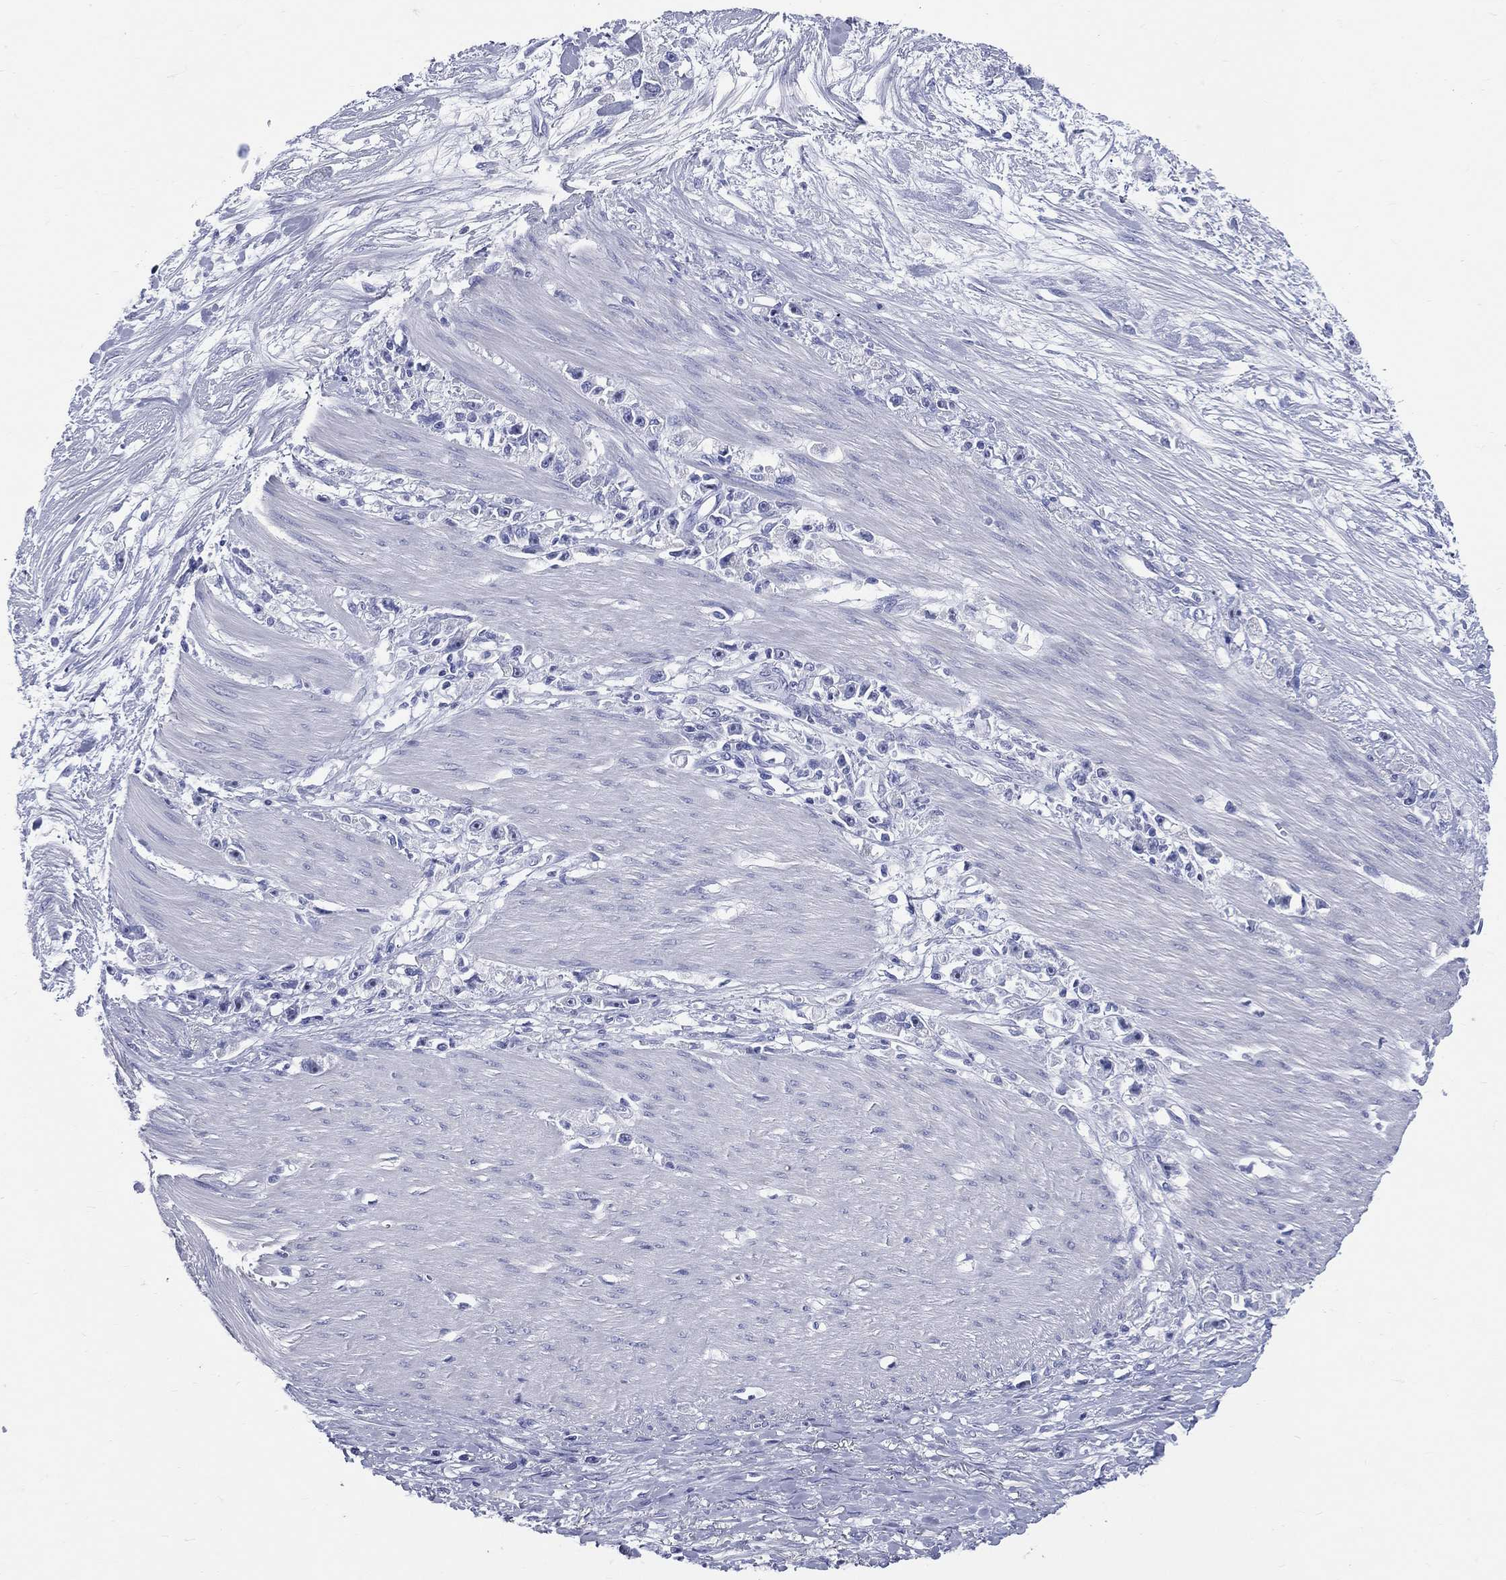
{"staining": {"intensity": "negative", "quantity": "none", "location": "none"}, "tissue": "stomach cancer", "cell_type": "Tumor cells", "image_type": "cancer", "snomed": [{"axis": "morphology", "description": "Adenocarcinoma, NOS"}, {"axis": "topography", "description": "Stomach"}], "caption": "Tumor cells are negative for protein expression in human adenocarcinoma (stomach). (Immunohistochemistry (ihc), brightfield microscopy, high magnification).", "gene": "CYLC1", "patient": {"sex": "female", "age": 59}}